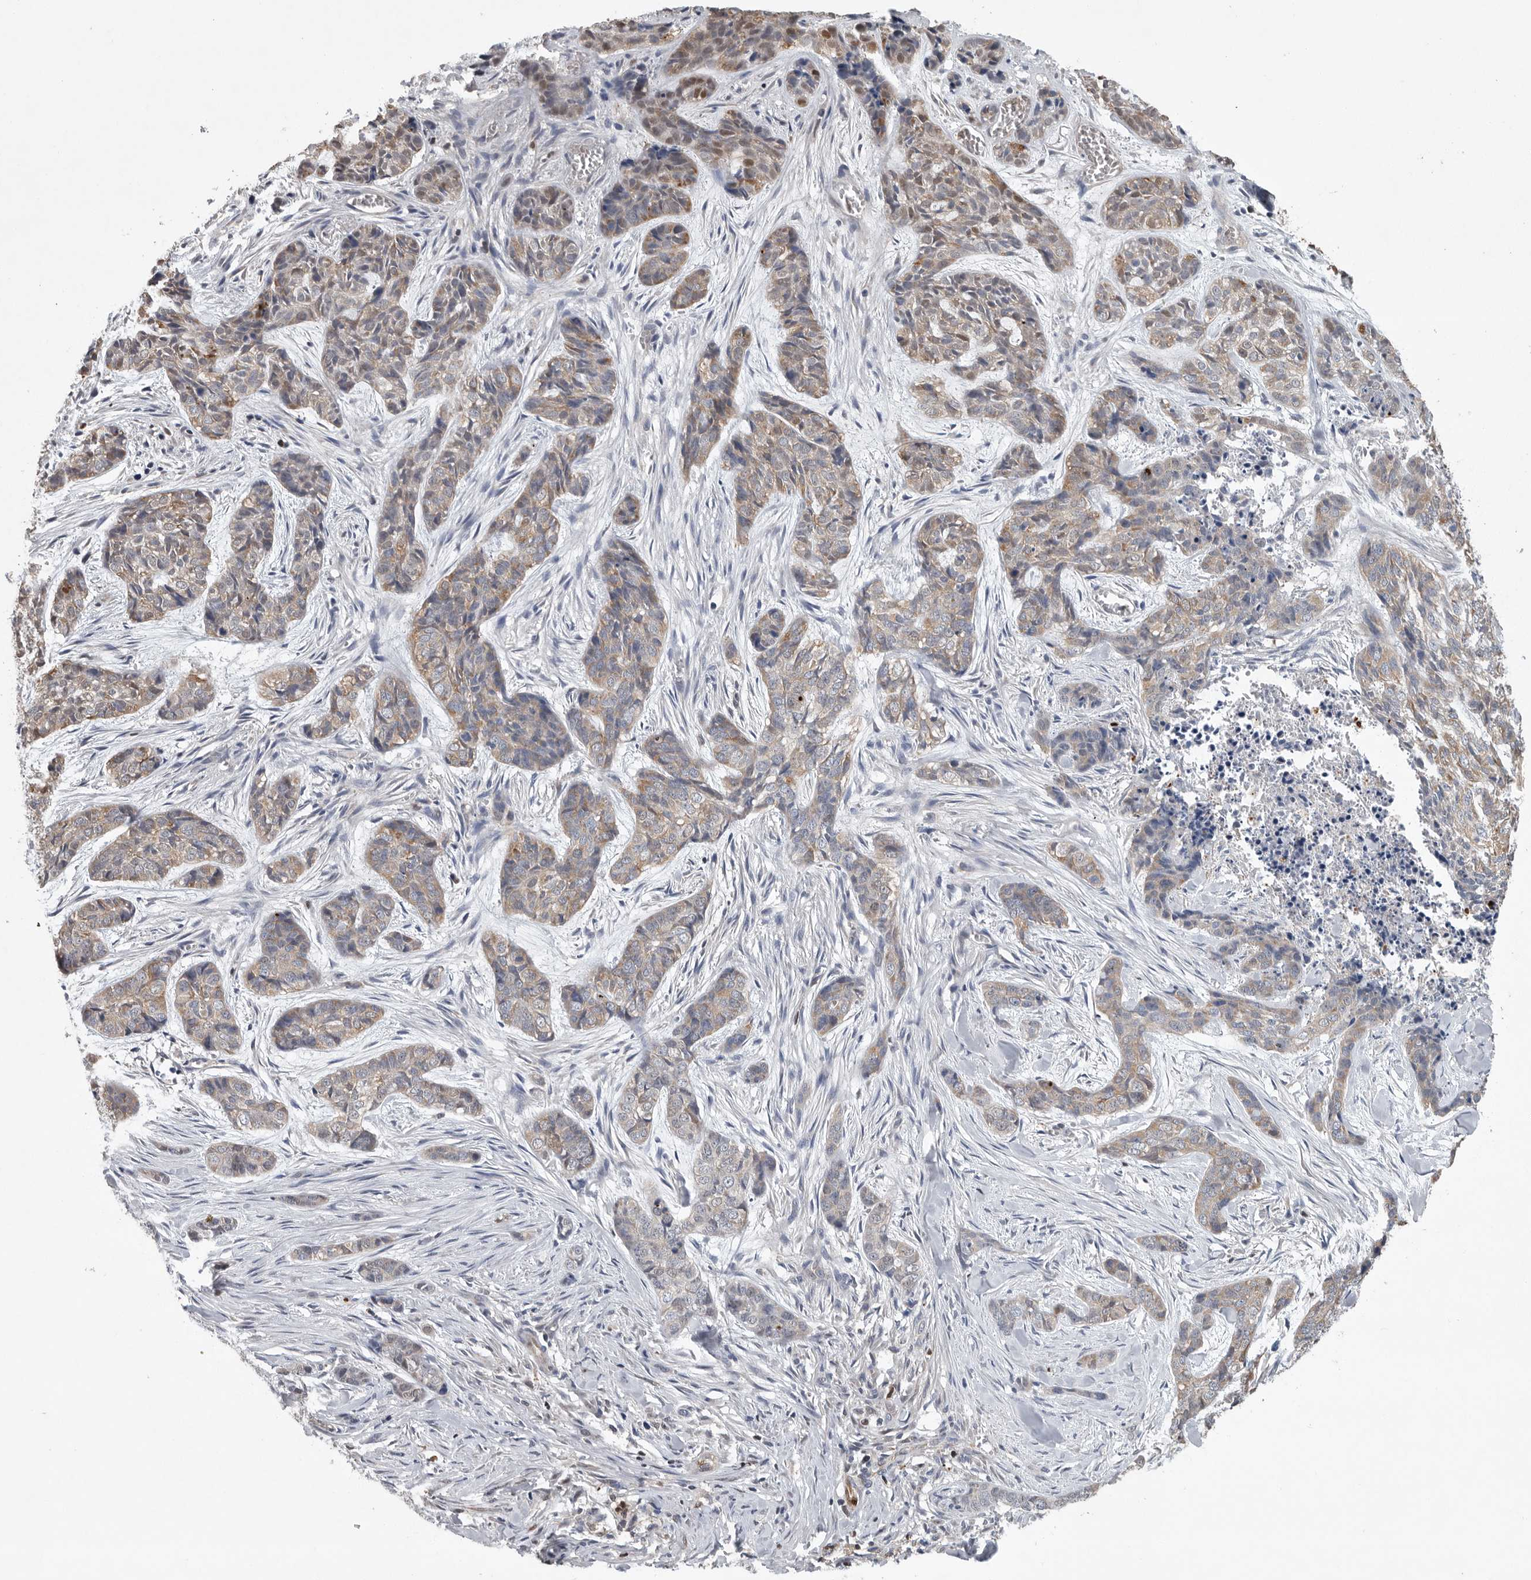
{"staining": {"intensity": "weak", "quantity": ">75%", "location": "cytoplasmic/membranous"}, "tissue": "skin cancer", "cell_type": "Tumor cells", "image_type": "cancer", "snomed": [{"axis": "morphology", "description": "Basal cell carcinoma"}, {"axis": "topography", "description": "Skin"}], "caption": "Immunohistochemistry staining of skin cancer, which demonstrates low levels of weak cytoplasmic/membranous staining in approximately >75% of tumor cells indicating weak cytoplasmic/membranous protein staining. The staining was performed using DAB (3,3'-diaminobenzidine) (brown) for protein detection and nuclei were counterstained in hematoxylin (blue).", "gene": "PDCD4", "patient": {"sex": "female", "age": 64}}